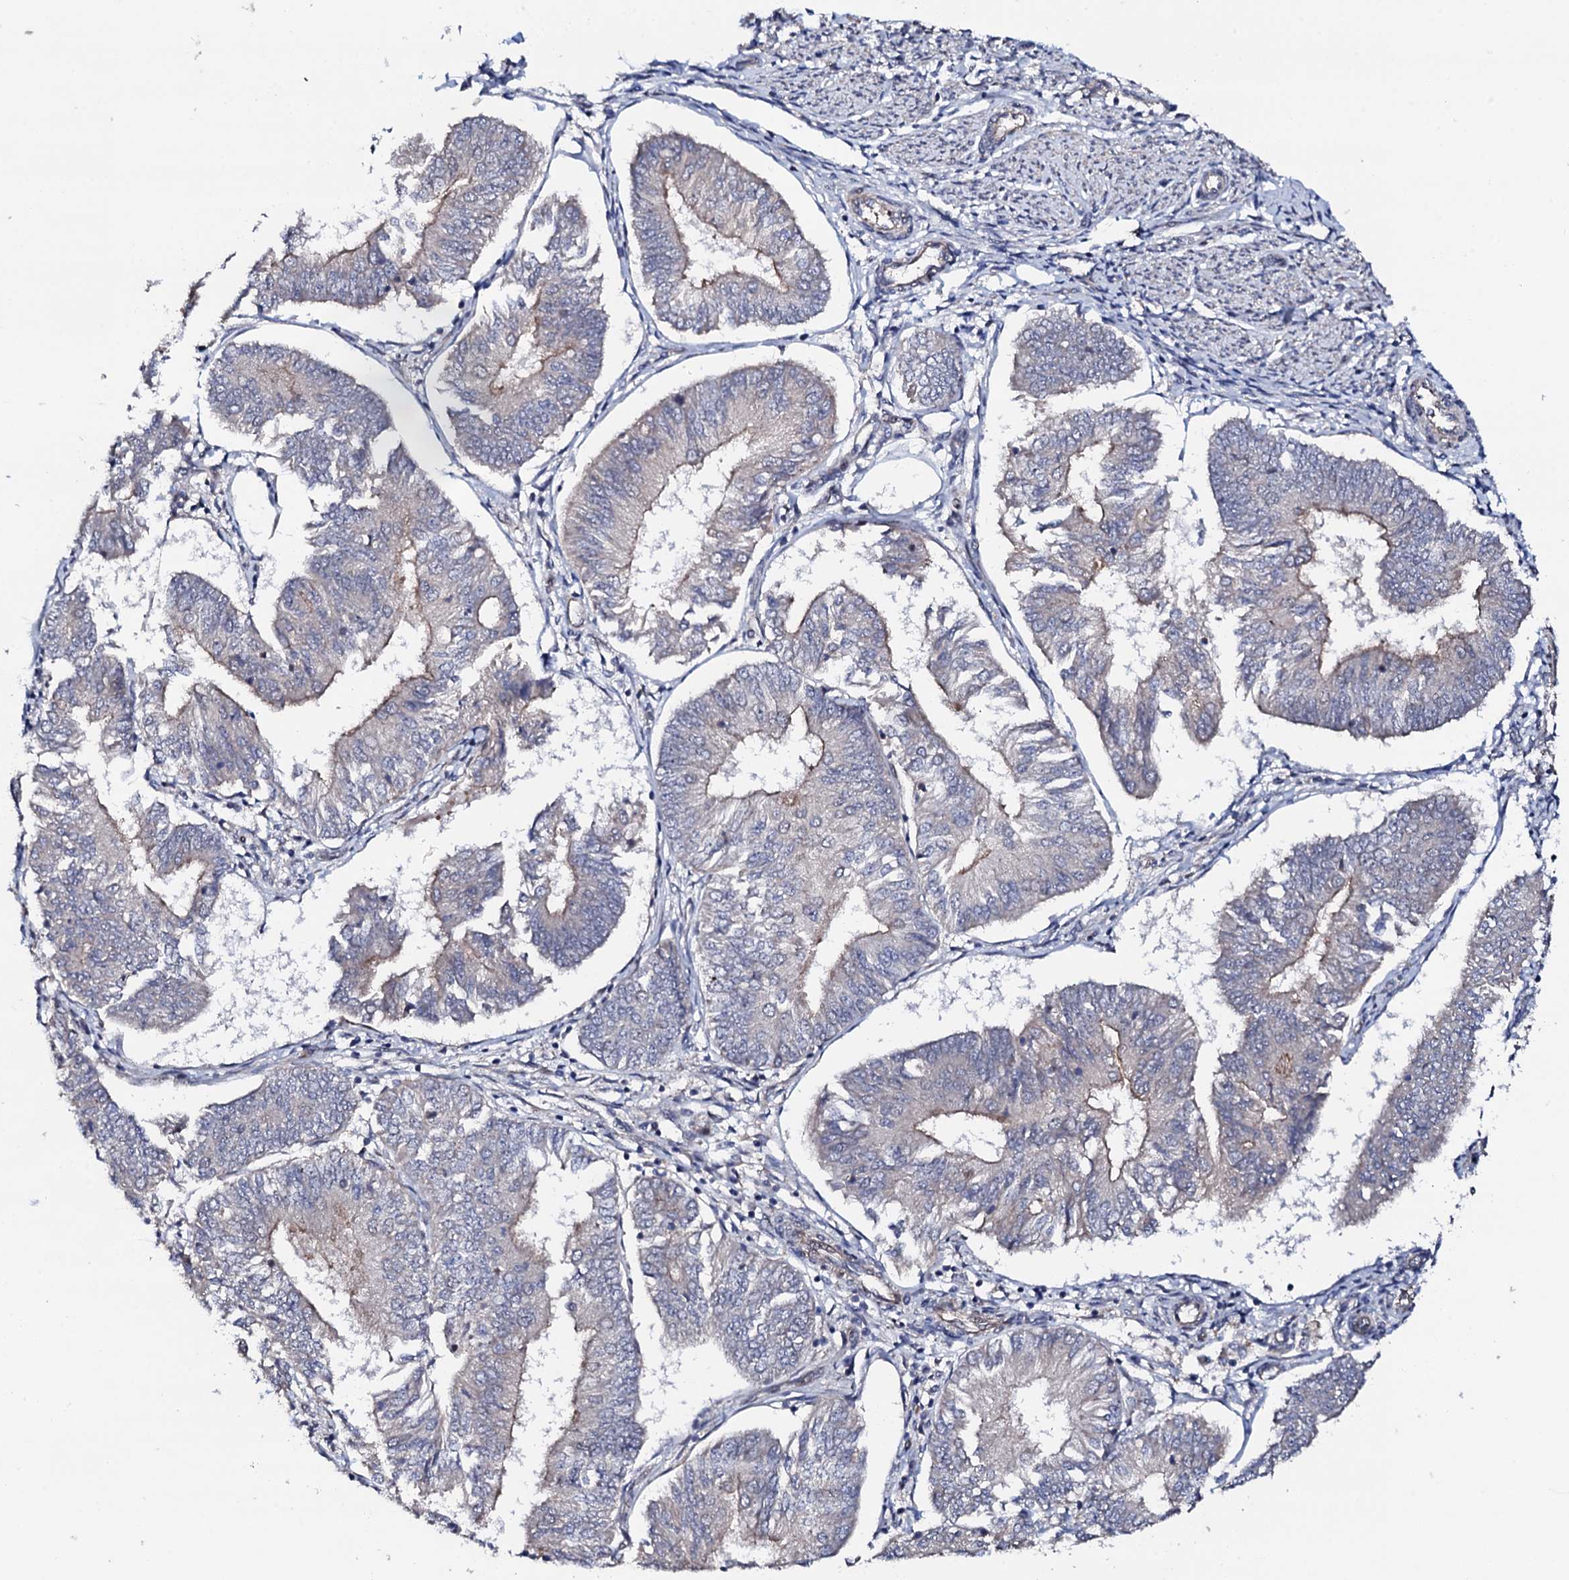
{"staining": {"intensity": "moderate", "quantity": "<25%", "location": "cytoplasmic/membranous"}, "tissue": "endometrial cancer", "cell_type": "Tumor cells", "image_type": "cancer", "snomed": [{"axis": "morphology", "description": "Adenocarcinoma, NOS"}, {"axis": "topography", "description": "Endometrium"}], "caption": "A brown stain labels moderate cytoplasmic/membranous staining of a protein in human endometrial adenocarcinoma tumor cells. (DAB IHC, brown staining for protein, blue staining for nuclei).", "gene": "CIAO2A", "patient": {"sex": "female", "age": 58}}